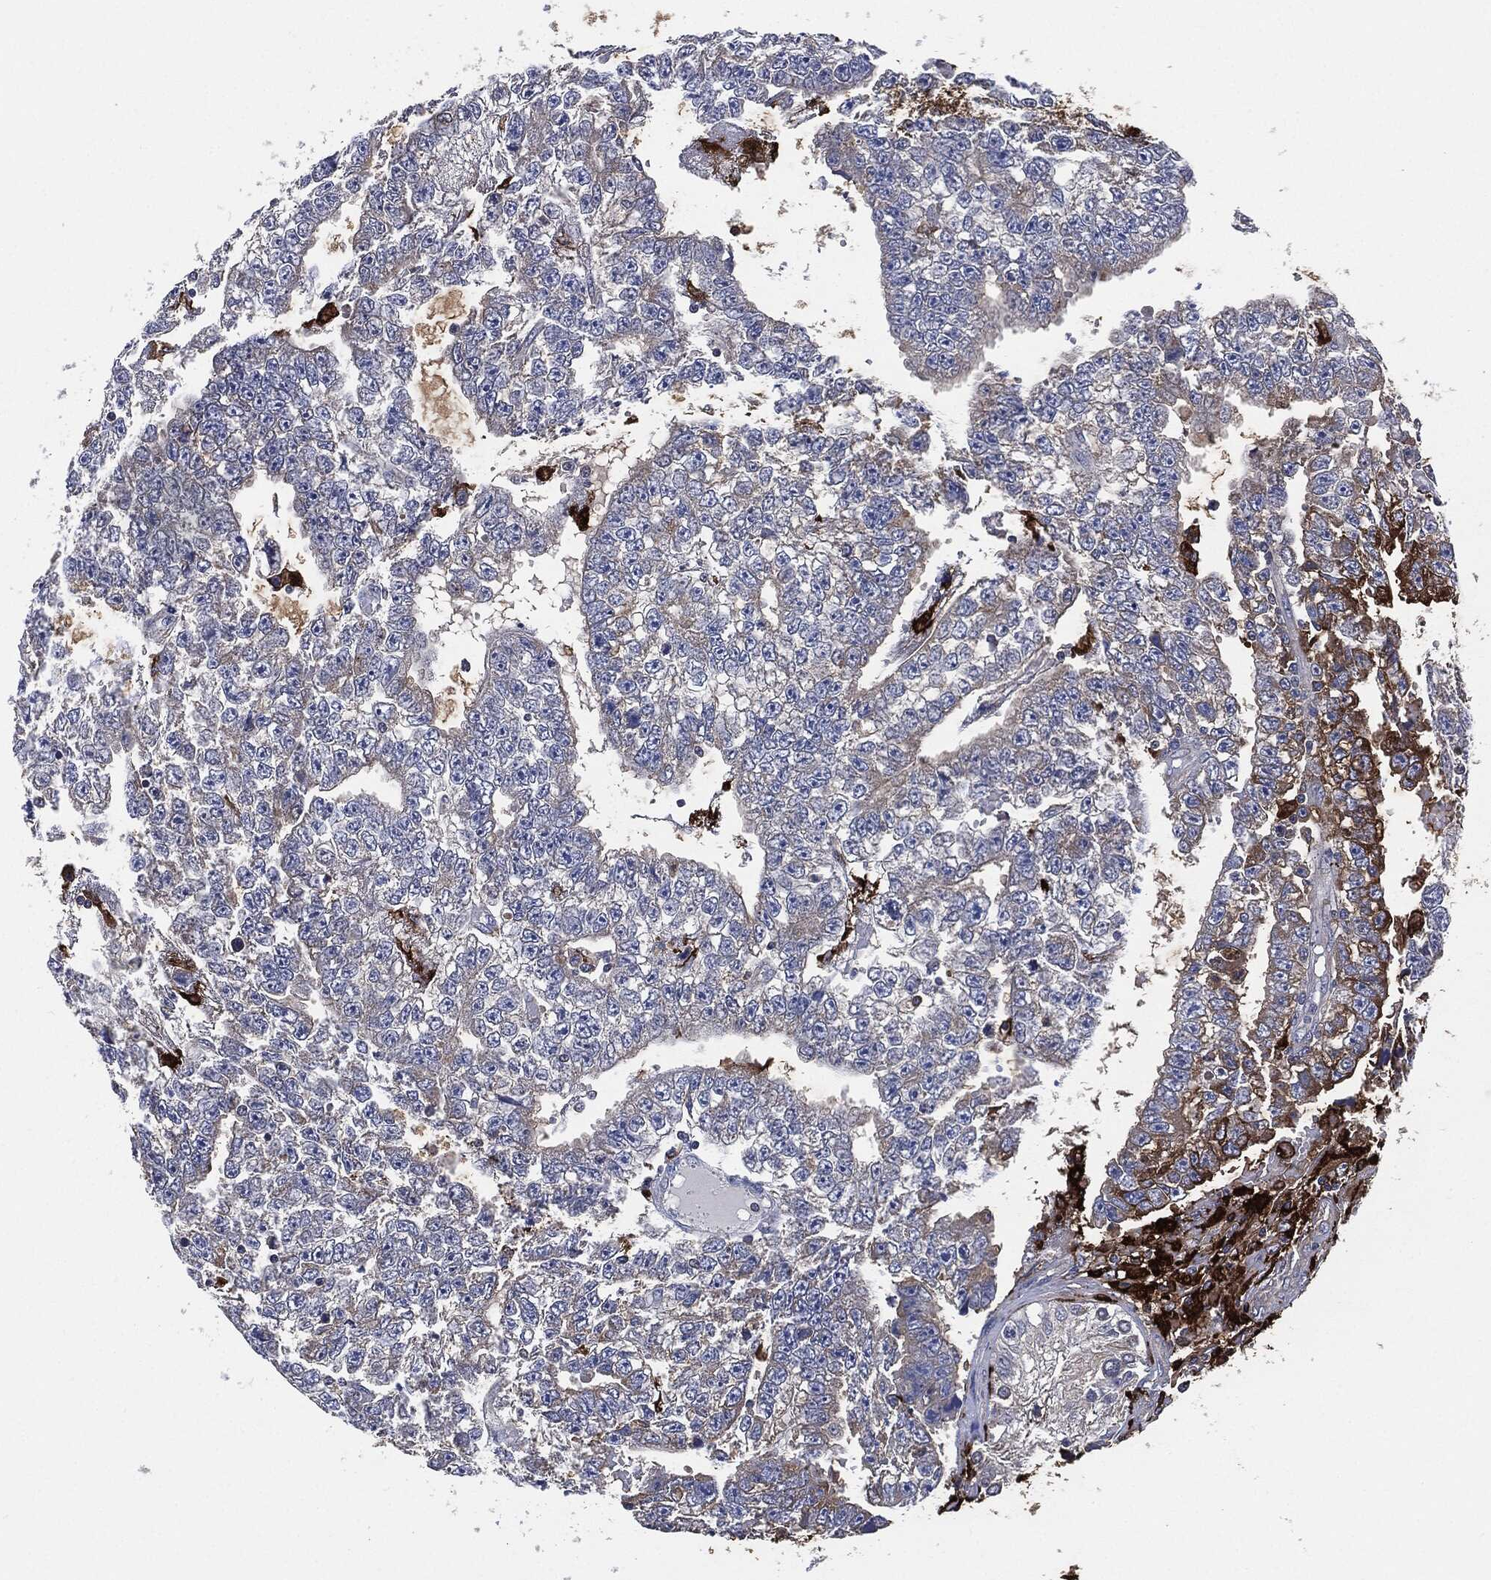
{"staining": {"intensity": "strong", "quantity": "<25%", "location": "cytoplasmic/membranous"}, "tissue": "testis cancer", "cell_type": "Tumor cells", "image_type": "cancer", "snomed": [{"axis": "morphology", "description": "Carcinoma, Embryonal, NOS"}, {"axis": "topography", "description": "Testis"}], "caption": "About <25% of tumor cells in testis cancer (embryonal carcinoma) reveal strong cytoplasmic/membranous protein staining as visualized by brown immunohistochemical staining.", "gene": "TMEM11", "patient": {"sex": "male", "age": 25}}